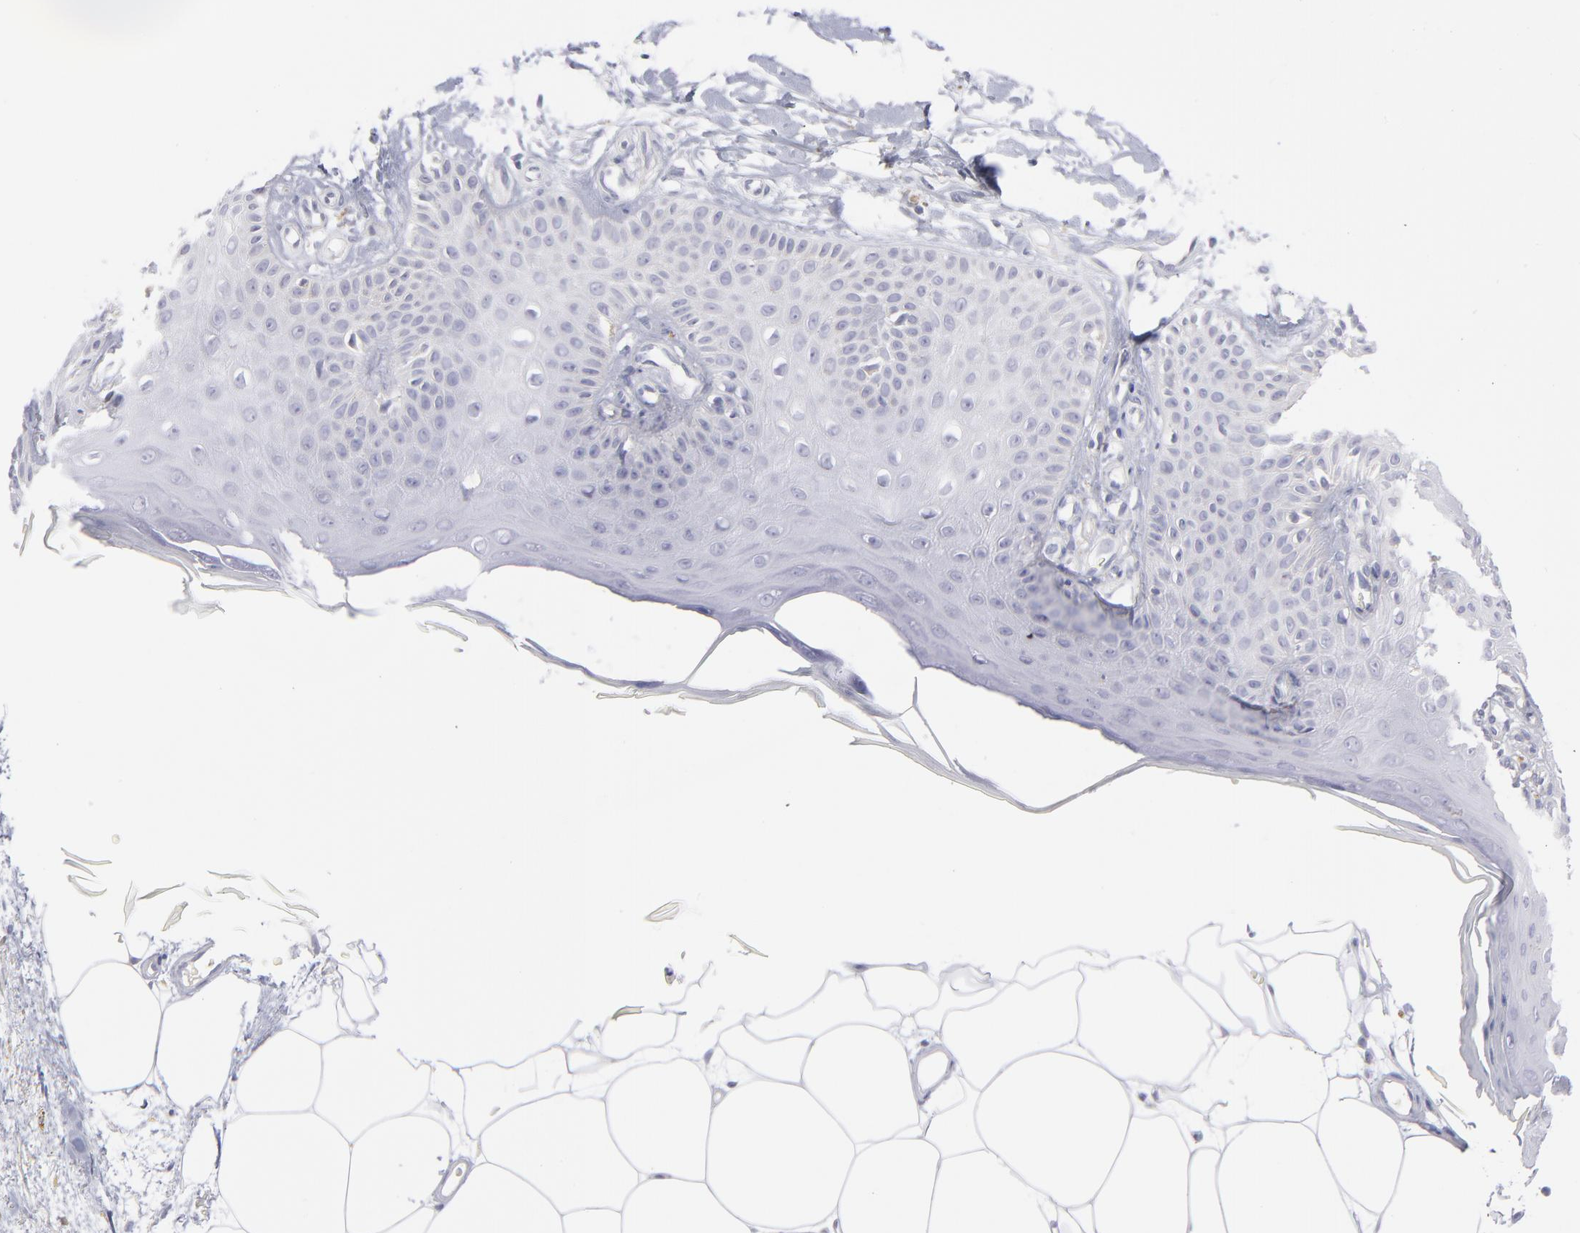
{"staining": {"intensity": "negative", "quantity": "none", "location": "none"}, "tissue": "skin cancer", "cell_type": "Tumor cells", "image_type": "cancer", "snomed": [{"axis": "morphology", "description": "Squamous cell carcinoma, NOS"}, {"axis": "topography", "description": "Skin"}], "caption": "The immunohistochemistry photomicrograph has no significant expression in tumor cells of squamous cell carcinoma (skin) tissue. The staining was performed using DAB (3,3'-diaminobenzidine) to visualize the protein expression in brown, while the nuclei were stained in blue with hematoxylin (Magnification: 20x).", "gene": "MTHFD2", "patient": {"sex": "female", "age": 40}}